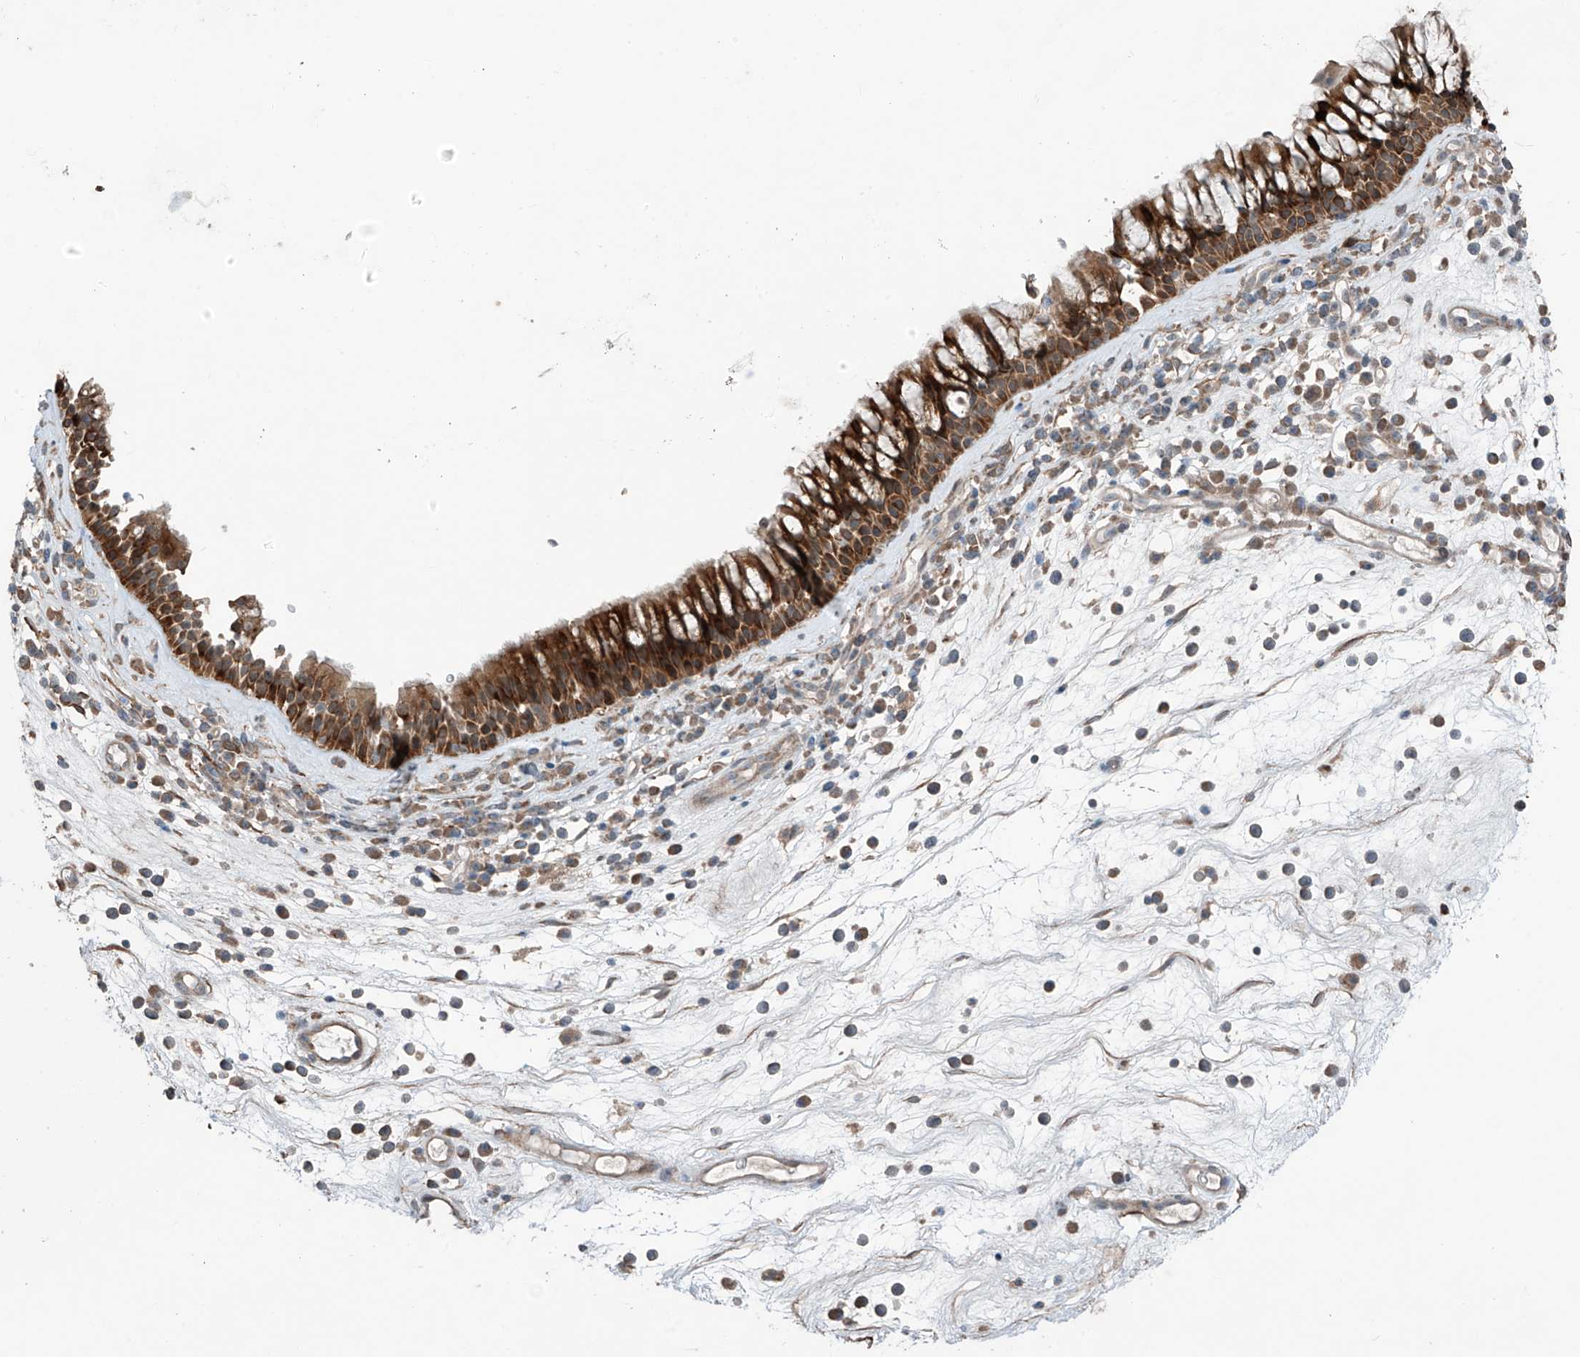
{"staining": {"intensity": "strong", "quantity": ">75%", "location": "cytoplasmic/membranous"}, "tissue": "nasopharynx", "cell_type": "Respiratory epithelial cells", "image_type": "normal", "snomed": [{"axis": "morphology", "description": "Normal tissue, NOS"}, {"axis": "morphology", "description": "Inflammation, NOS"}, {"axis": "morphology", "description": "Malignant melanoma, Metastatic site"}, {"axis": "topography", "description": "Nasopharynx"}], "caption": "Brown immunohistochemical staining in unremarkable human nasopharynx shows strong cytoplasmic/membranous expression in about >75% of respiratory epithelial cells.", "gene": "SAMD3", "patient": {"sex": "male", "age": 70}}